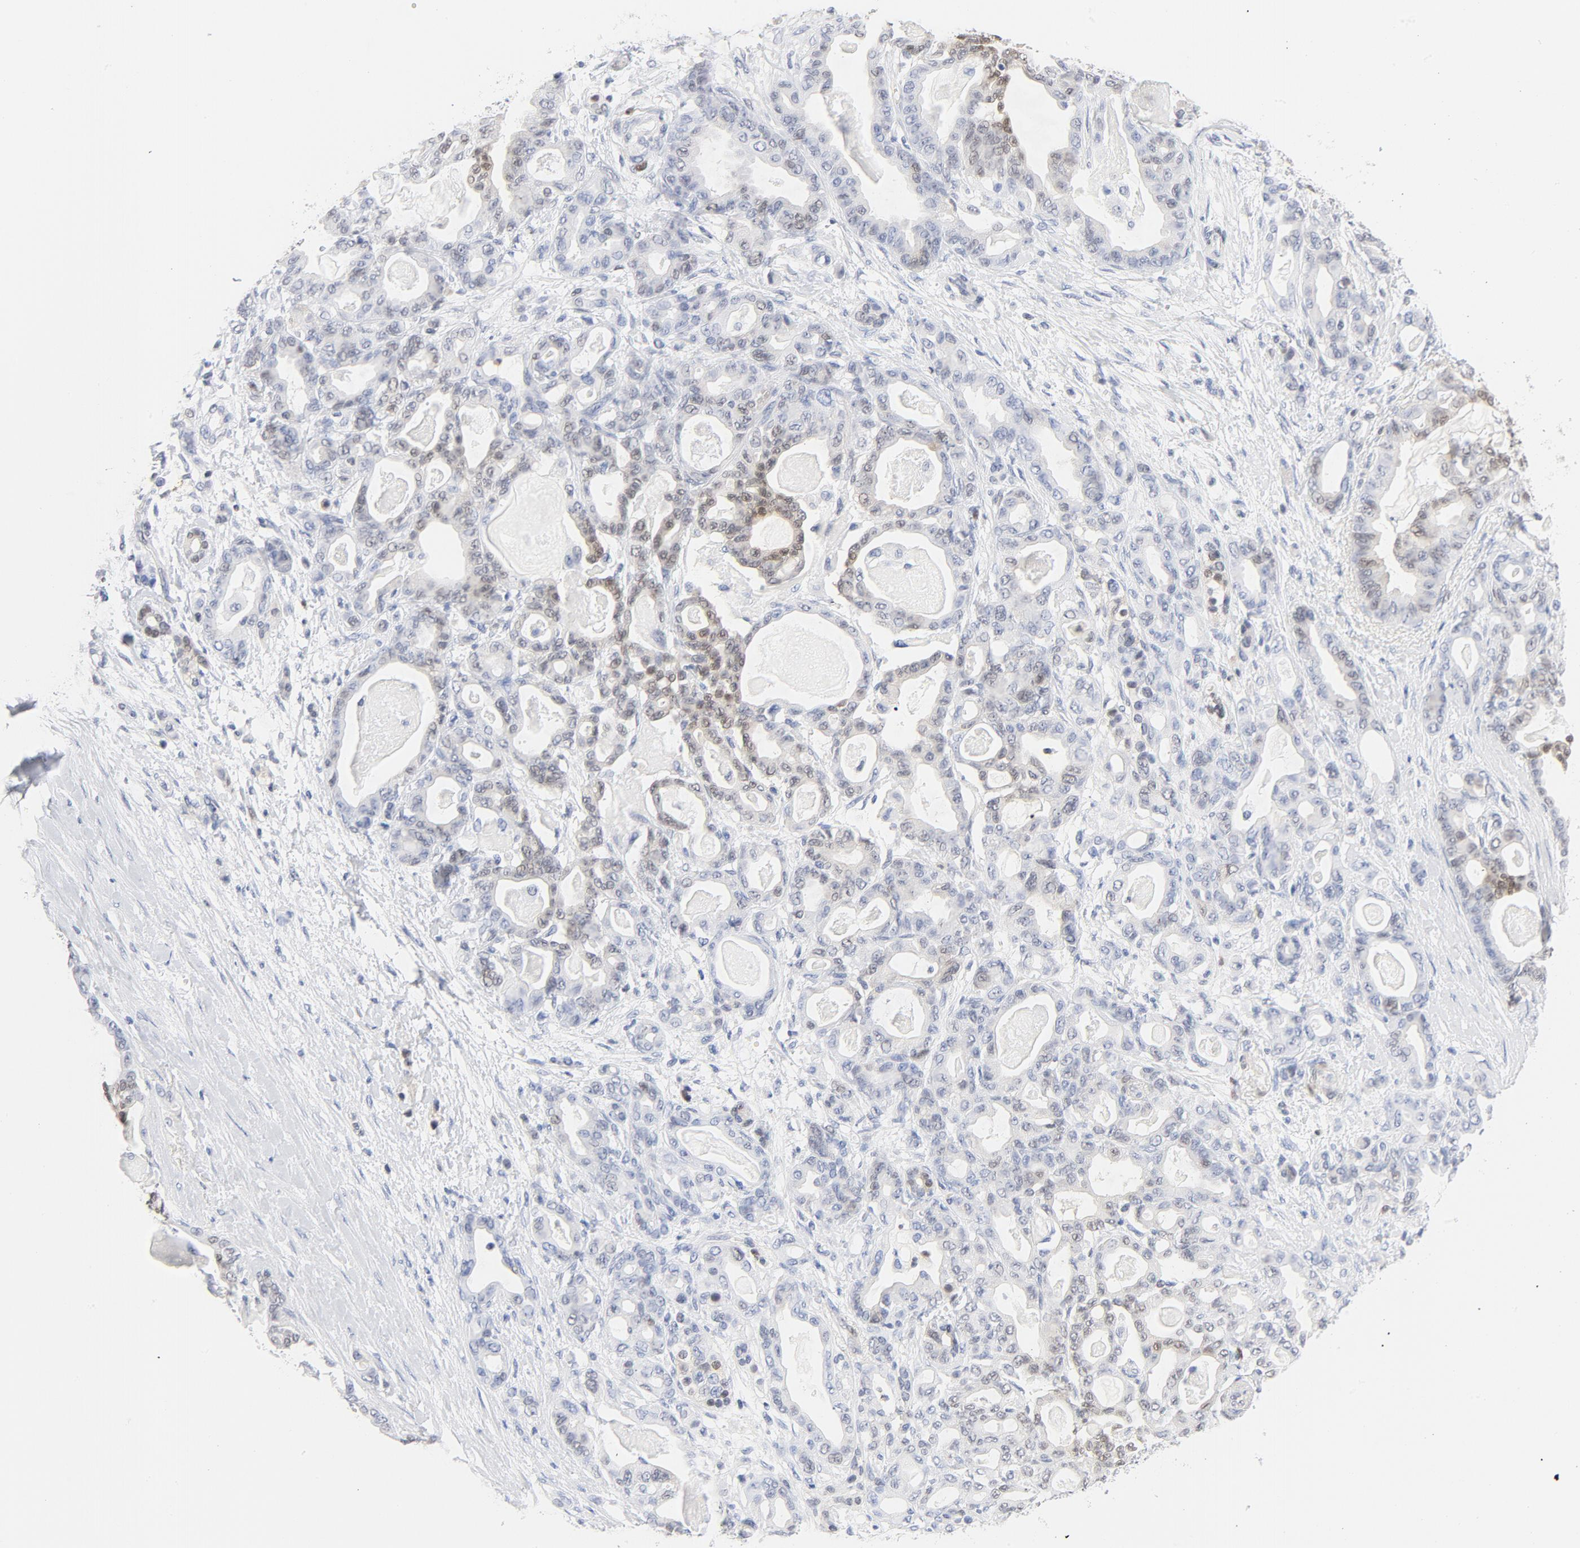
{"staining": {"intensity": "weak", "quantity": "<25%", "location": "cytoplasmic/membranous,nuclear"}, "tissue": "pancreatic cancer", "cell_type": "Tumor cells", "image_type": "cancer", "snomed": [{"axis": "morphology", "description": "Adenocarcinoma, NOS"}, {"axis": "topography", "description": "Pancreas"}], "caption": "This is a image of immunohistochemistry (IHC) staining of pancreatic cancer (adenocarcinoma), which shows no staining in tumor cells.", "gene": "CDKN1B", "patient": {"sex": "male", "age": 63}}